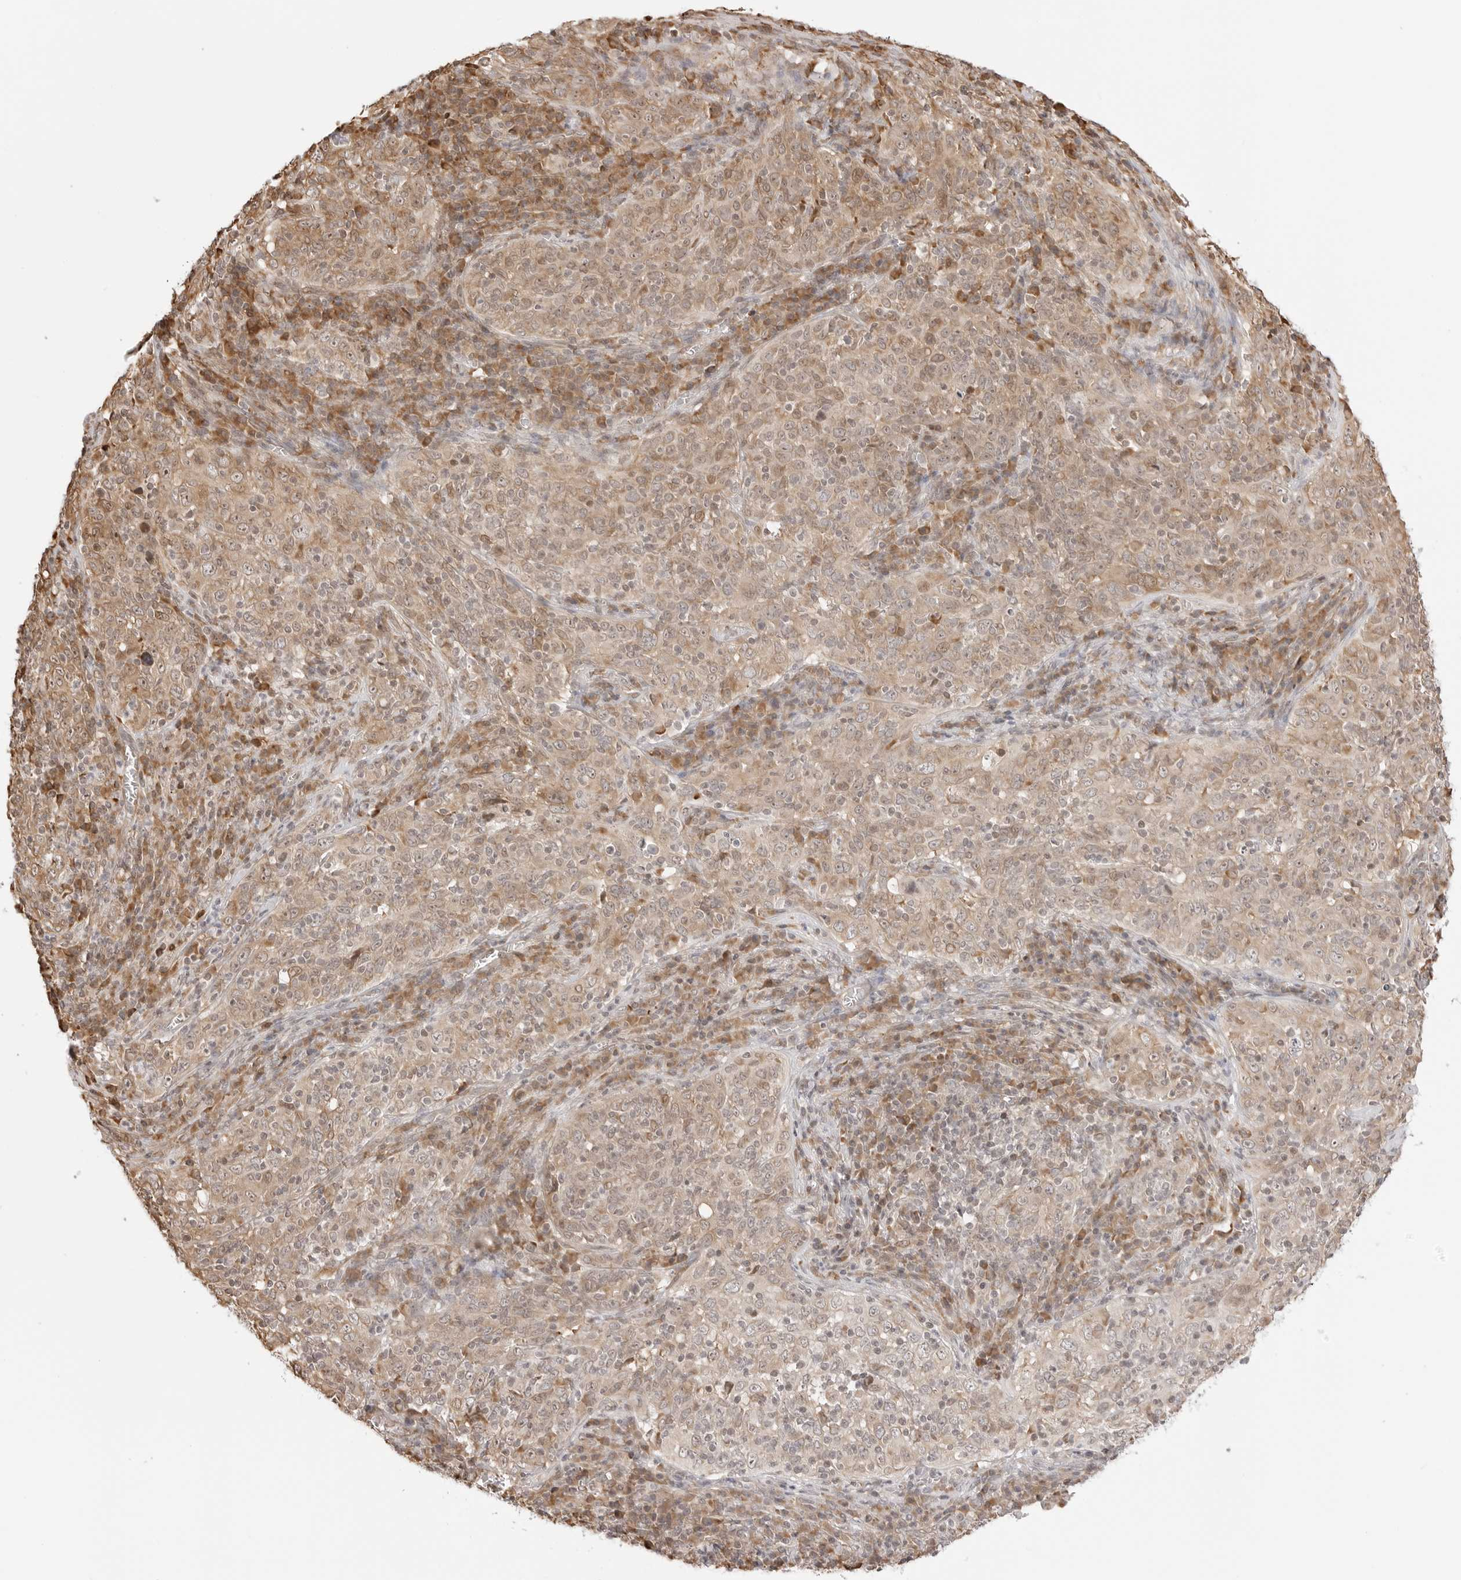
{"staining": {"intensity": "weak", "quantity": "25%-75%", "location": "cytoplasmic/membranous,nuclear"}, "tissue": "cervical cancer", "cell_type": "Tumor cells", "image_type": "cancer", "snomed": [{"axis": "morphology", "description": "Squamous cell carcinoma, NOS"}, {"axis": "topography", "description": "Cervix"}], "caption": "The immunohistochemical stain shows weak cytoplasmic/membranous and nuclear staining in tumor cells of cervical squamous cell carcinoma tissue.", "gene": "FKBP14", "patient": {"sex": "female", "age": 46}}